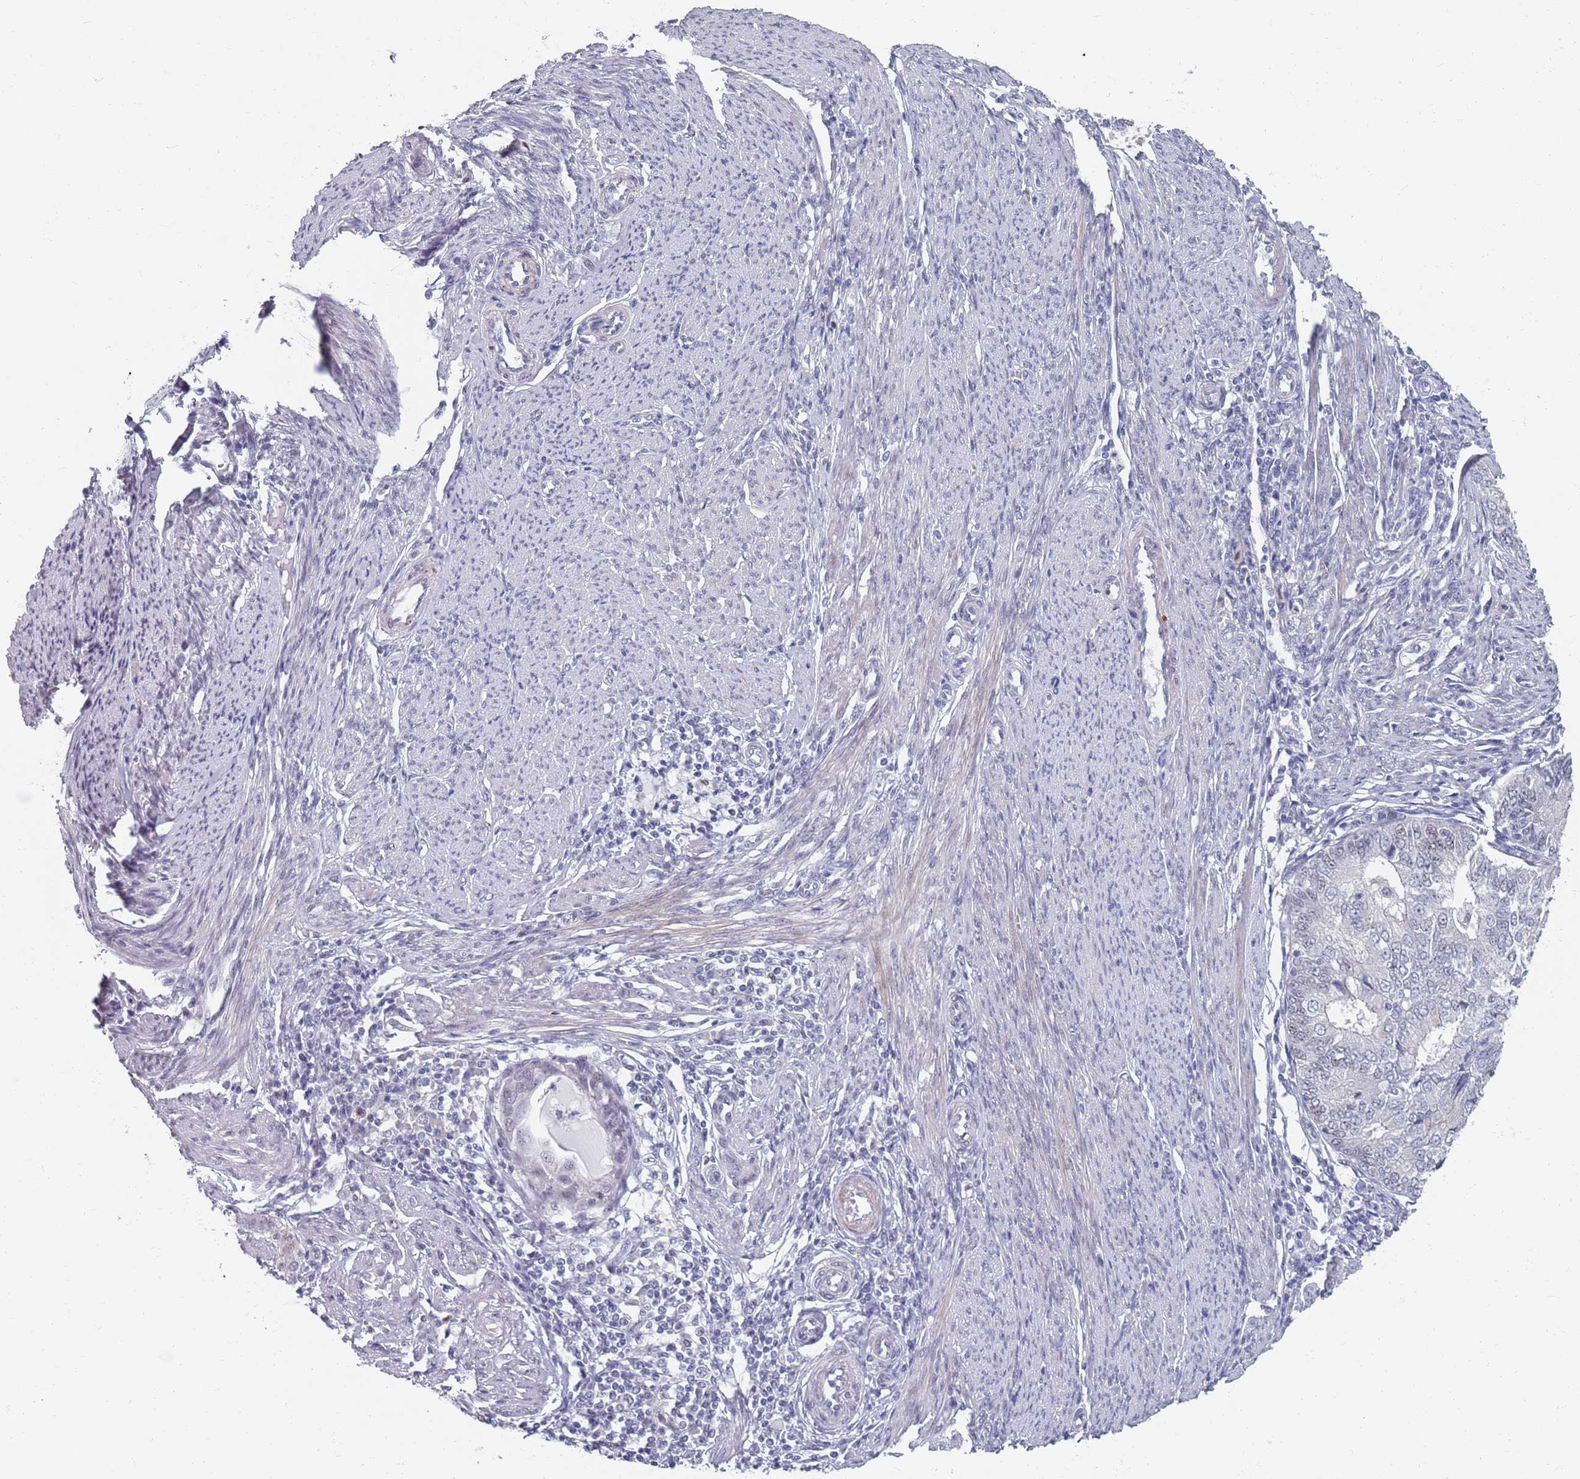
{"staining": {"intensity": "negative", "quantity": "none", "location": "none"}, "tissue": "endometrial cancer", "cell_type": "Tumor cells", "image_type": "cancer", "snomed": [{"axis": "morphology", "description": "Adenocarcinoma, NOS"}, {"axis": "topography", "description": "Endometrium"}], "caption": "An immunohistochemistry image of endometrial cancer is shown. There is no staining in tumor cells of endometrial cancer.", "gene": "SAMD1", "patient": {"sex": "female", "age": 57}}